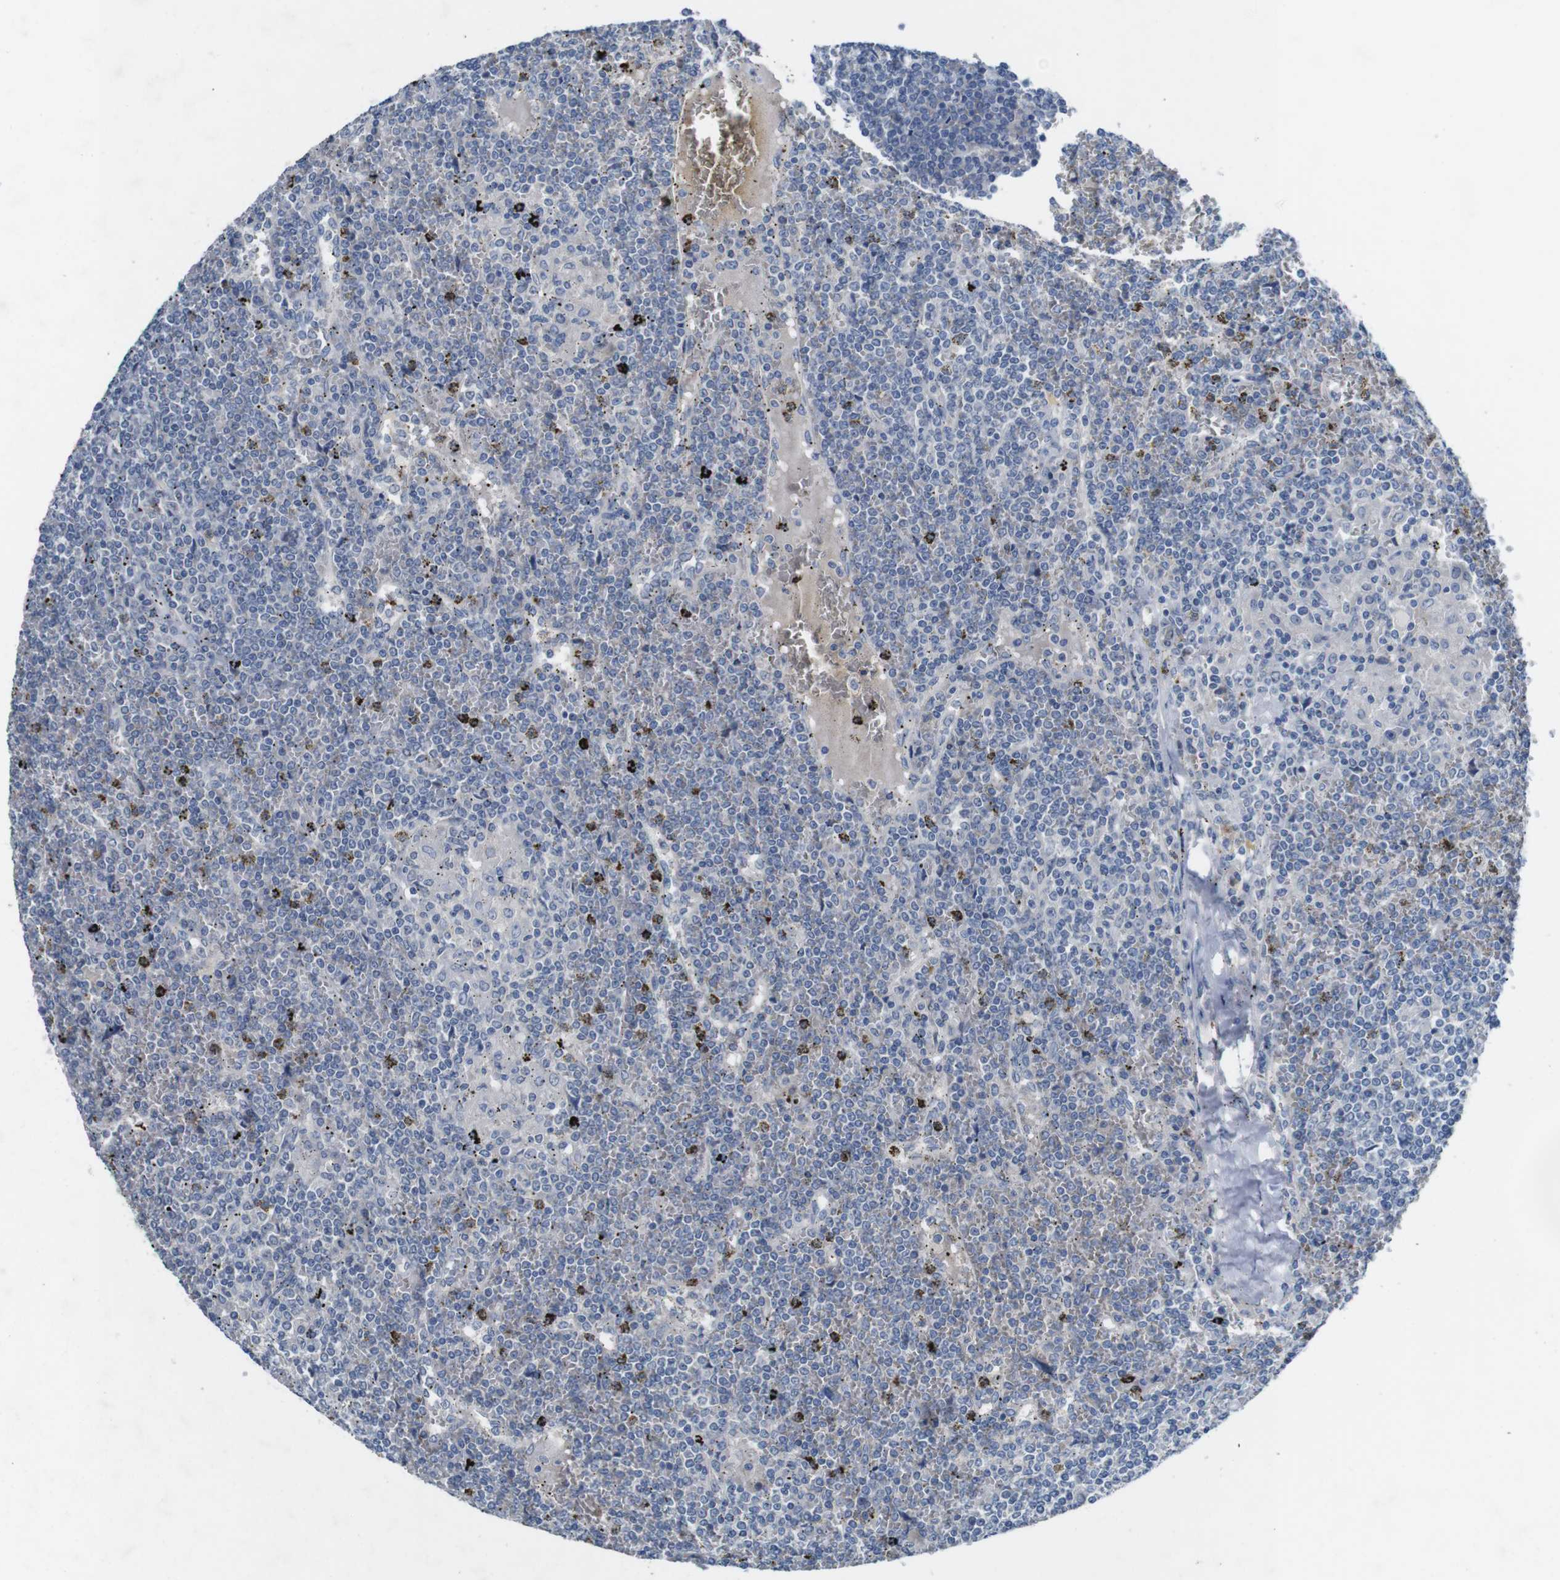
{"staining": {"intensity": "negative", "quantity": "none", "location": "none"}, "tissue": "lymphoma", "cell_type": "Tumor cells", "image_type": "cancer", "snomed": [{"axis": "morphology", "description": "Malignant lymphoma, non-Hodgkin's type, Low grade"}, {"axis": "topography", "description": "Spleen"}], "caption": "High power microscopy image of an immunohistochemistry (IHC) image of low-grade malignant lymphoma, non-Hodgkin's type, revealing no significant staining in tumor cells.", "gene": "SLC2A8", "patient": {"sex": "female", "age": 19}}